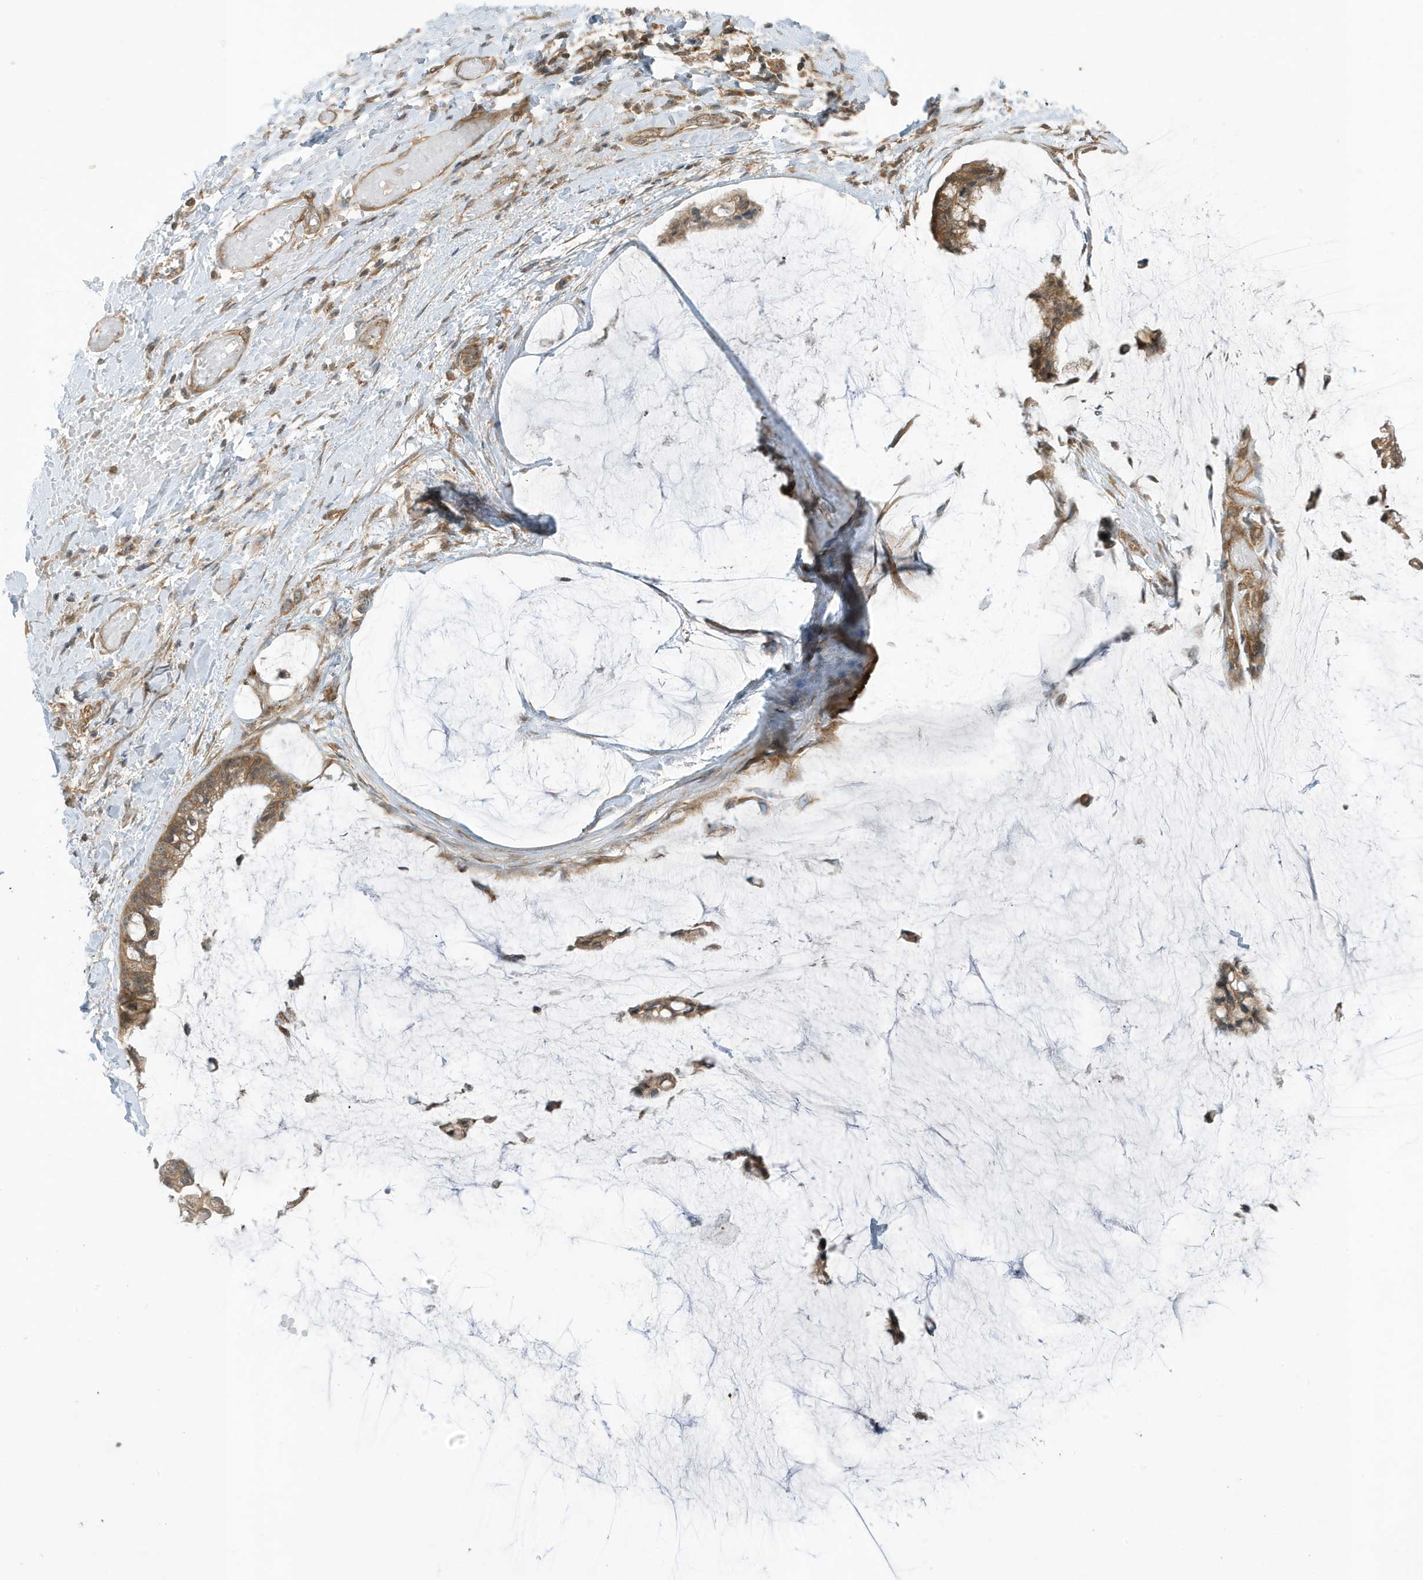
{"staining": {"intensity": "moderate", "quantity": ">75%", "location": "cytoplasmic/membranous"}, "tissue": "ovarian cancer", "cell_type": "Tumor cells", "image_type": "cancer", "snomed": [{"axis": "morphology", "description": "Cystadenocarcinoma, mucinous, NOS"}, {"axis": "topography", "description": "Ovary"}], "caption": "Immunohistochemistry of human ovarian mucinous cystadenocarcinoma exhibits medium levels of moderate cytoplasmic/membranous expression in approximately >75% of tumor cells. (brown staining indicates protein expression, while blue staining denotes nuclei).", "gene": "DHX36", "patient": {"sex": "female", "age": 39}}